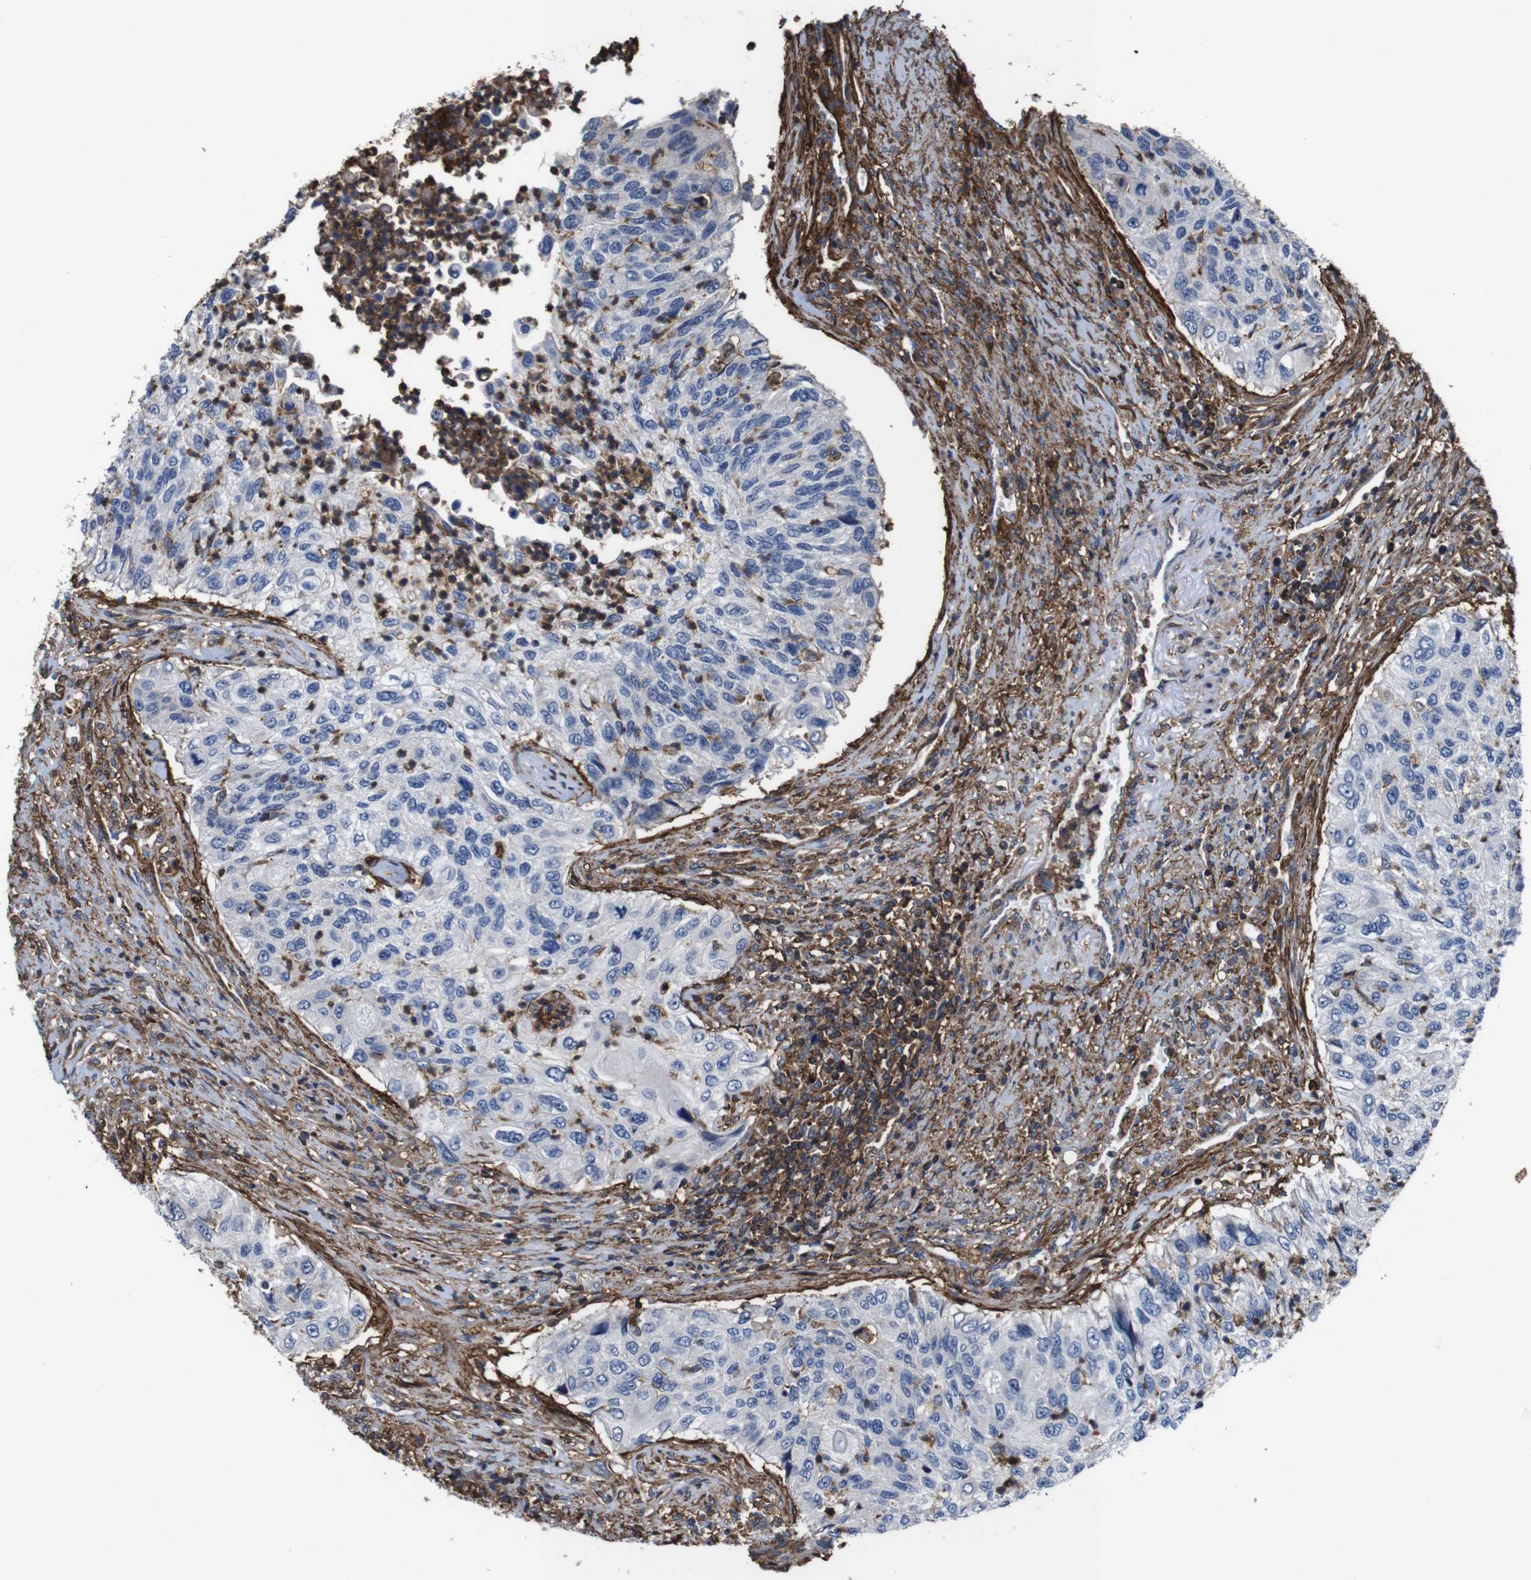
{"staining": {"intensity": "negative", "quantity": "none", "location": "none"}, "tissue": "urothelial cancer", "cell_type": "Tumor cells", "image_type": "cancer", "snomed": [{"axis": "morphology", "description": "Urothelial carcinoma, High grade"}, {"axis": "topography", "description": "Urinary bladder"}], "caption": "DAB (3,3'-diaminobenzidine) immunohistochemical staining of urothelial carcinoma (high-grade) demonstrates no significant expression in tumor cells.", "gene": "PI4KA", "patient": {"sex": "female", "age": 60}}